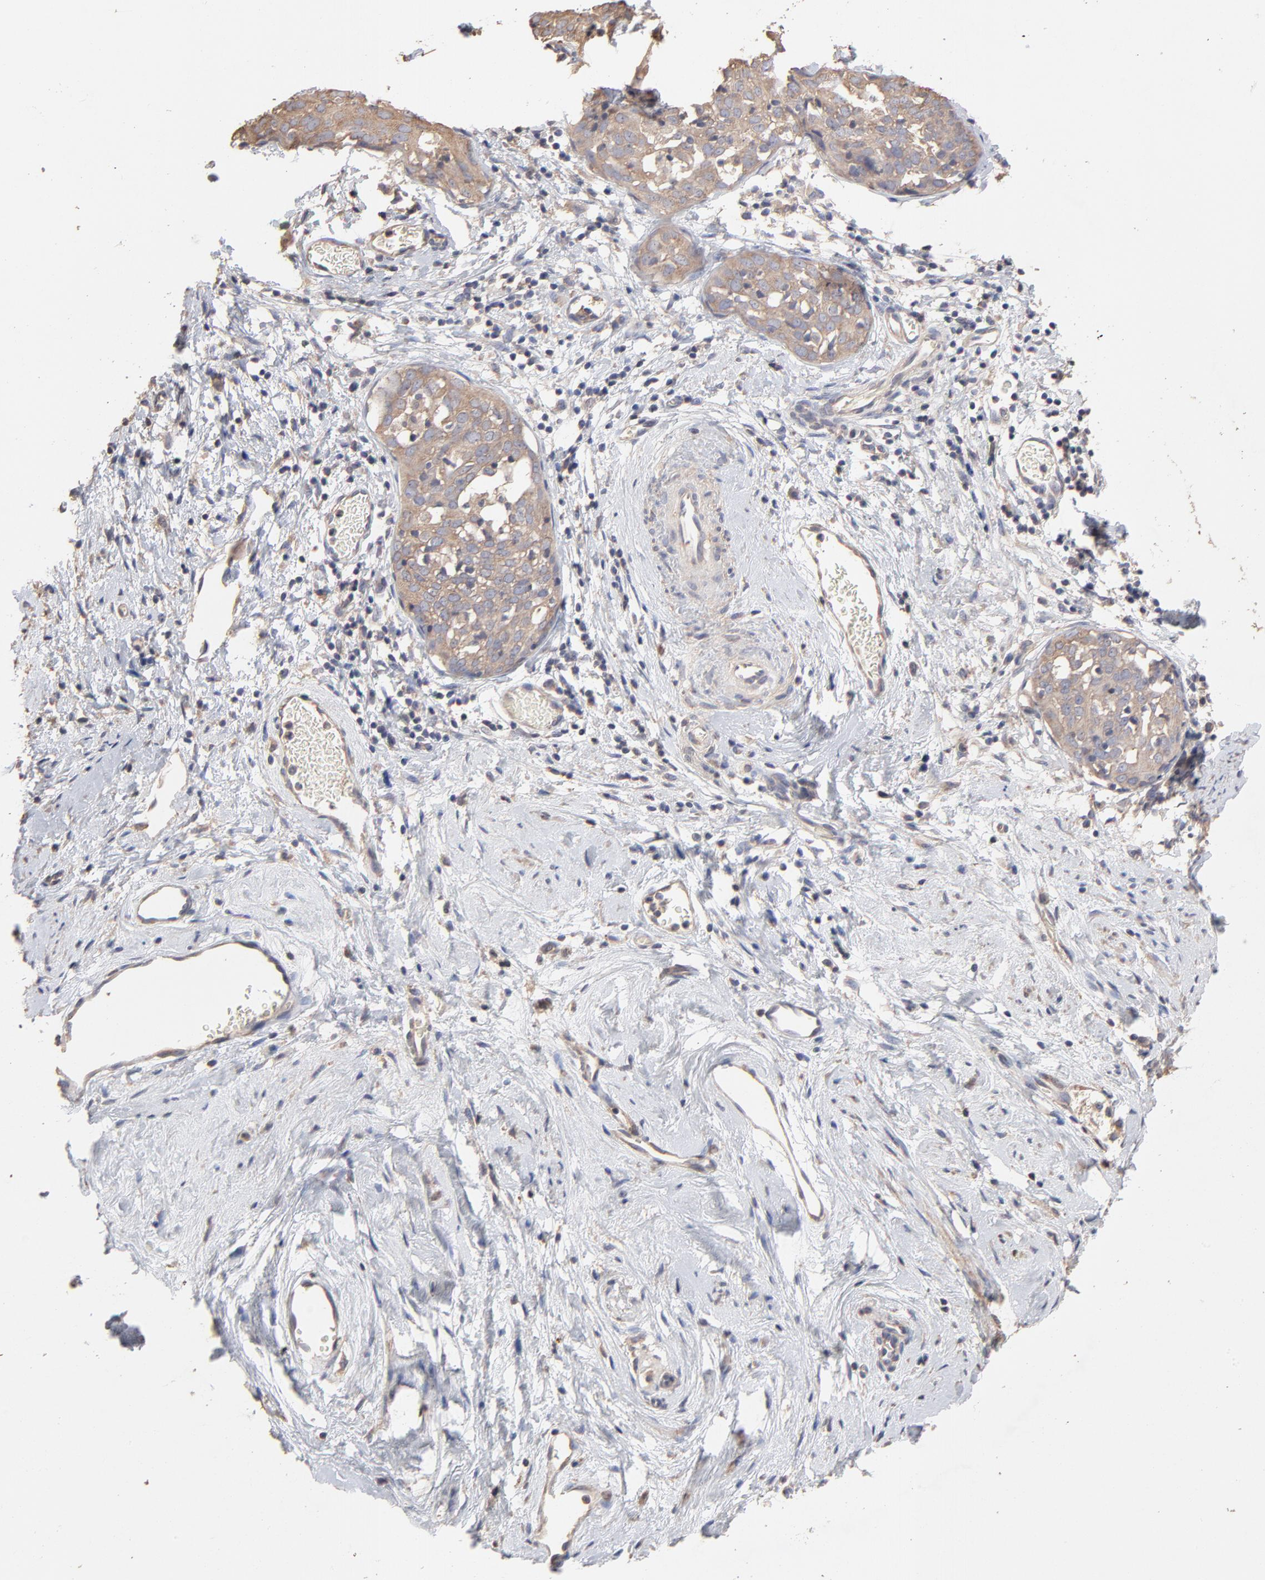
{"staining": {"intensity": "moderate", "quantity": ">75%", "location": "cytoplasmic/membranous"}, "tissue": "cervical cancer", "cell_type": "Tumor cells", "image_type": "cancer", "snomed": [{"axis": "morphology", "description": "Normal tissue, NOS"}, {"axis": "morphology", "description": "Squamous cell carcinoma, NOS"}, {"axis": "topography", "description": "Cervix"}], "caption": "DAB immunohistochemical staining of cervical cancer shows moderate cytoplasmic/membranous protein staining in approximately >75% of tumor cells.", "gene": "TANGO2", "patient": {"sex": "female", "age": 67}}